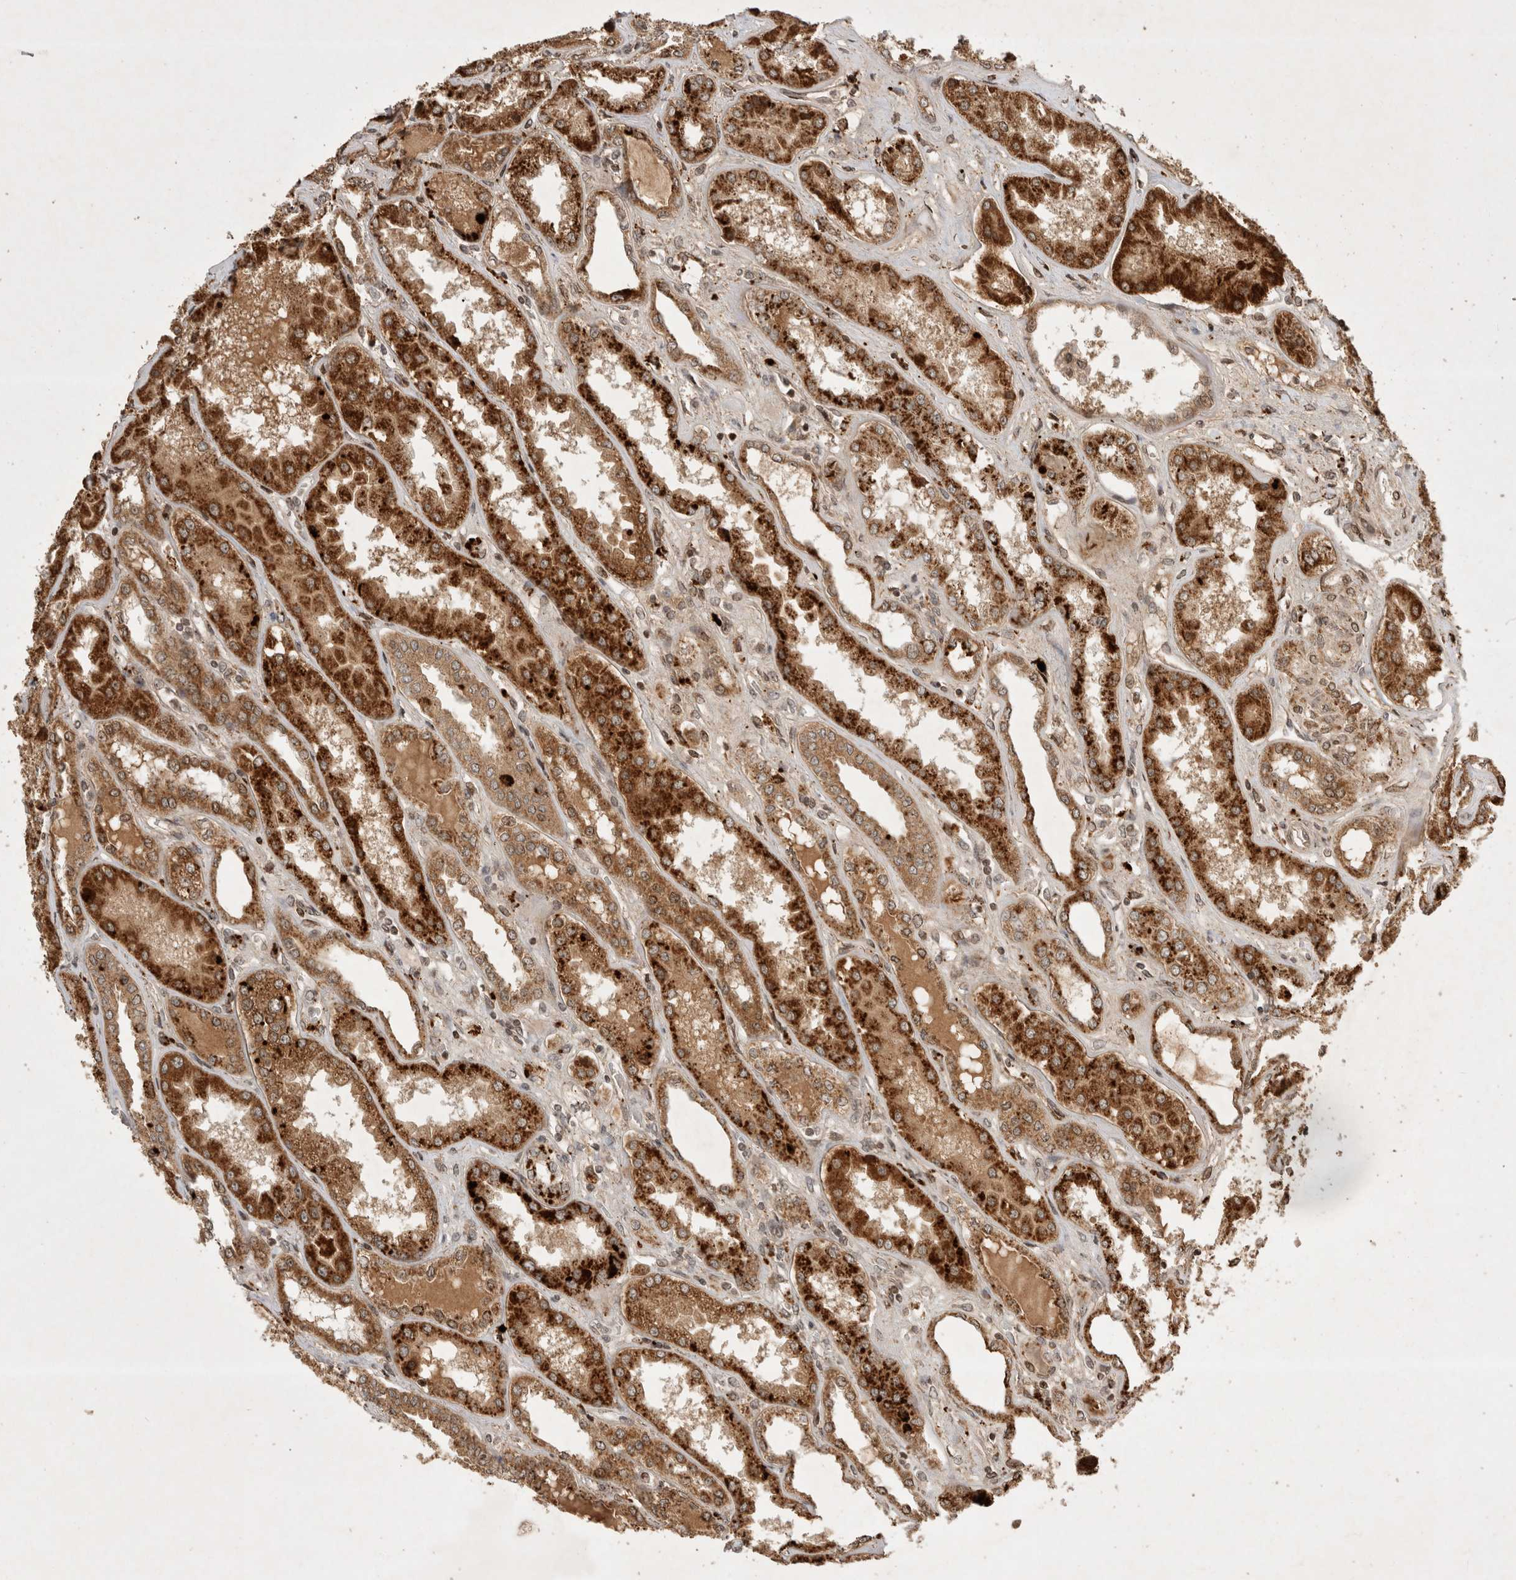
{"staining": {"intensity": "moderate", "quantity": "25%-75%", "location": "cytoplasmic/membranous"}, "tissue": "kidney", "cell_type": "Cells in glomeruli", "image_type": "normal", "snomed": [{"axis": "morphology", "description": "Normal tissue, NOS"}, {"axis": "topography", "description": "Kidney"}], "caption": "This image displays unremarkable kidney stained with IHC to label a protein in brown. The cytoplasmic/membranous of cells in glomeruli show moderate positivity for the protein. Nuclei are counter-stained blue.", "gene": "FAM221A", "patient": {"sex": "female", "age": 56}}